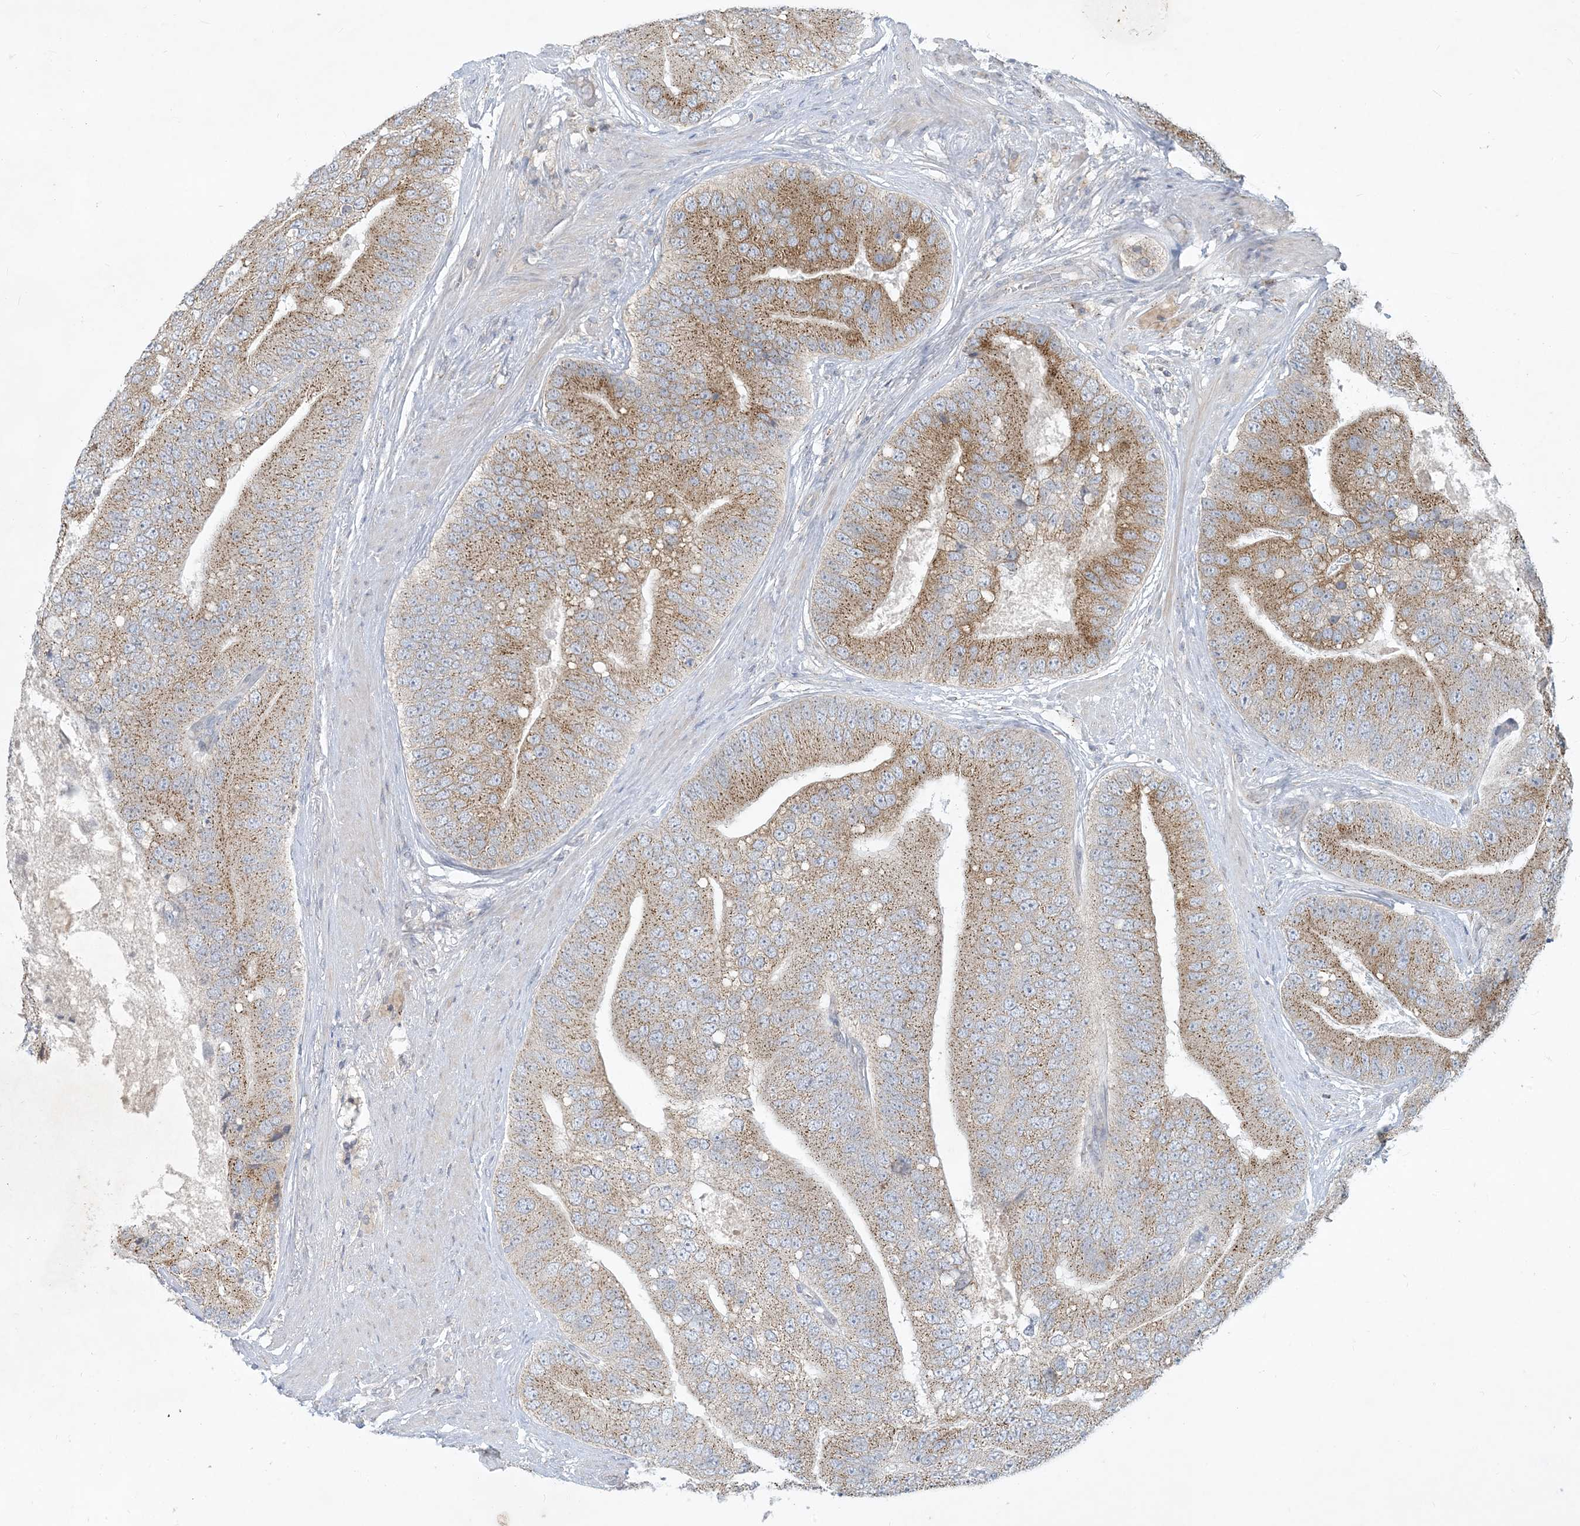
{"staining": {"intensity": "moderate", "quantity": ">75%", "location": "cytoplasmic/membranous"}, "tissue": "prostate cancer", "cell_type": "Tumor cells", "image_type": "cancer", "snomed": [{"axis": "morphology", "description": "Adenocarcinoma, High grade"}, {"axis": "topography", "description": "Prostate"}], "caption": "Prostate adenocarcinoma (high-grade) stained for a protein (brown) displays moderate cytoplasmic/membranous positive expression in approximately >75% of tumor cells.", "gene": "CCDC14", "patient": {"sex": "male", "age": 70}}